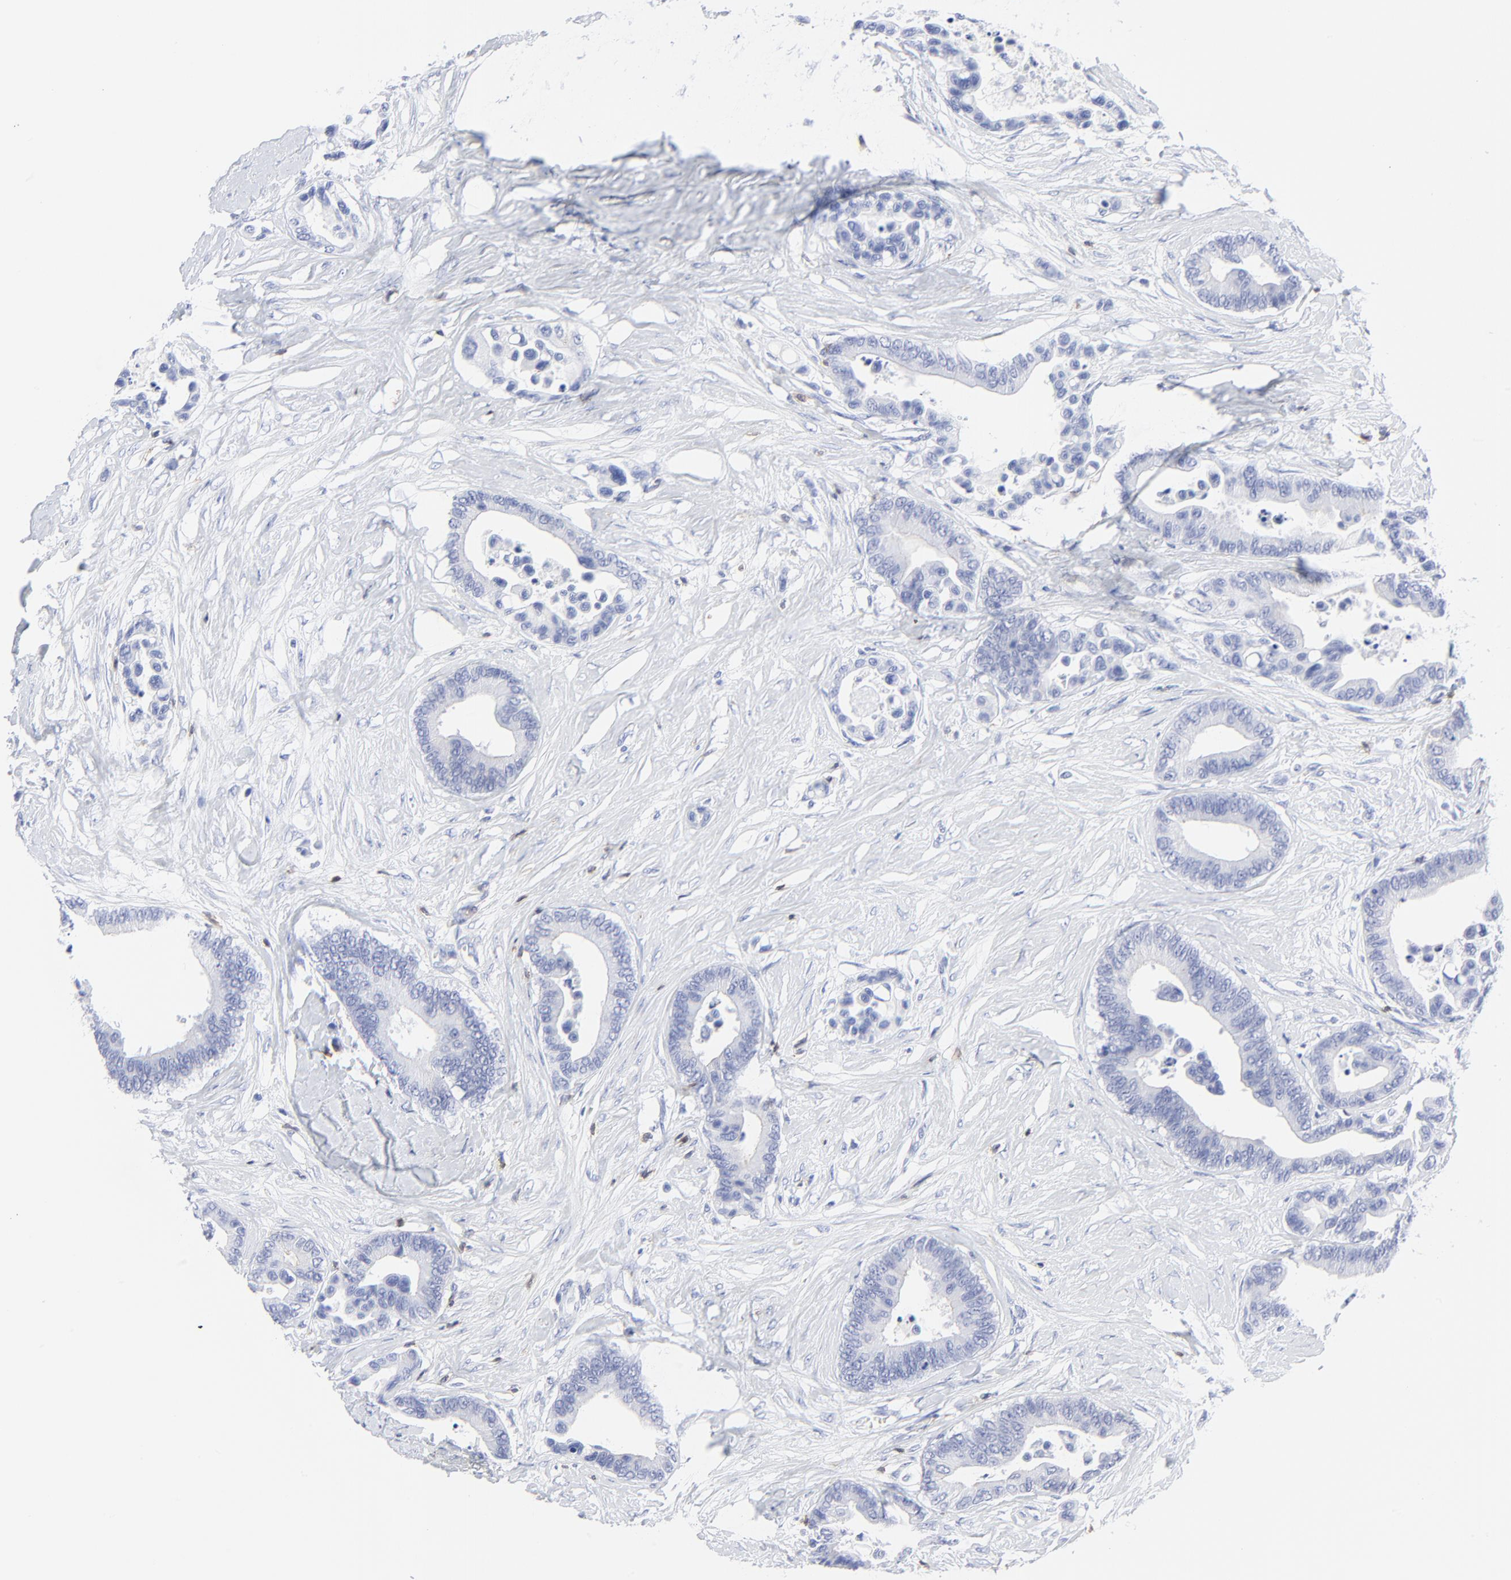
{"staining": {"intensity": "negative", "quantity": "none", "location": "none"}, "tissue": "colorectal cancer", "cell_type": "Tumor cells", "image_type": "cancer", "snomed": [{"axis": "morphology", "description": "Adenocarcinoma, NOS"}, {"axis": "topography", "description": "Colon"}], "caption": "Immunohistochemistry (IHC) of adenocarcinoma (colorectal) shows no expression in tumor cells. Nuclei are stained in blue.", "gene": "LCK", "patient": {"sex": "male", "age": 82}}